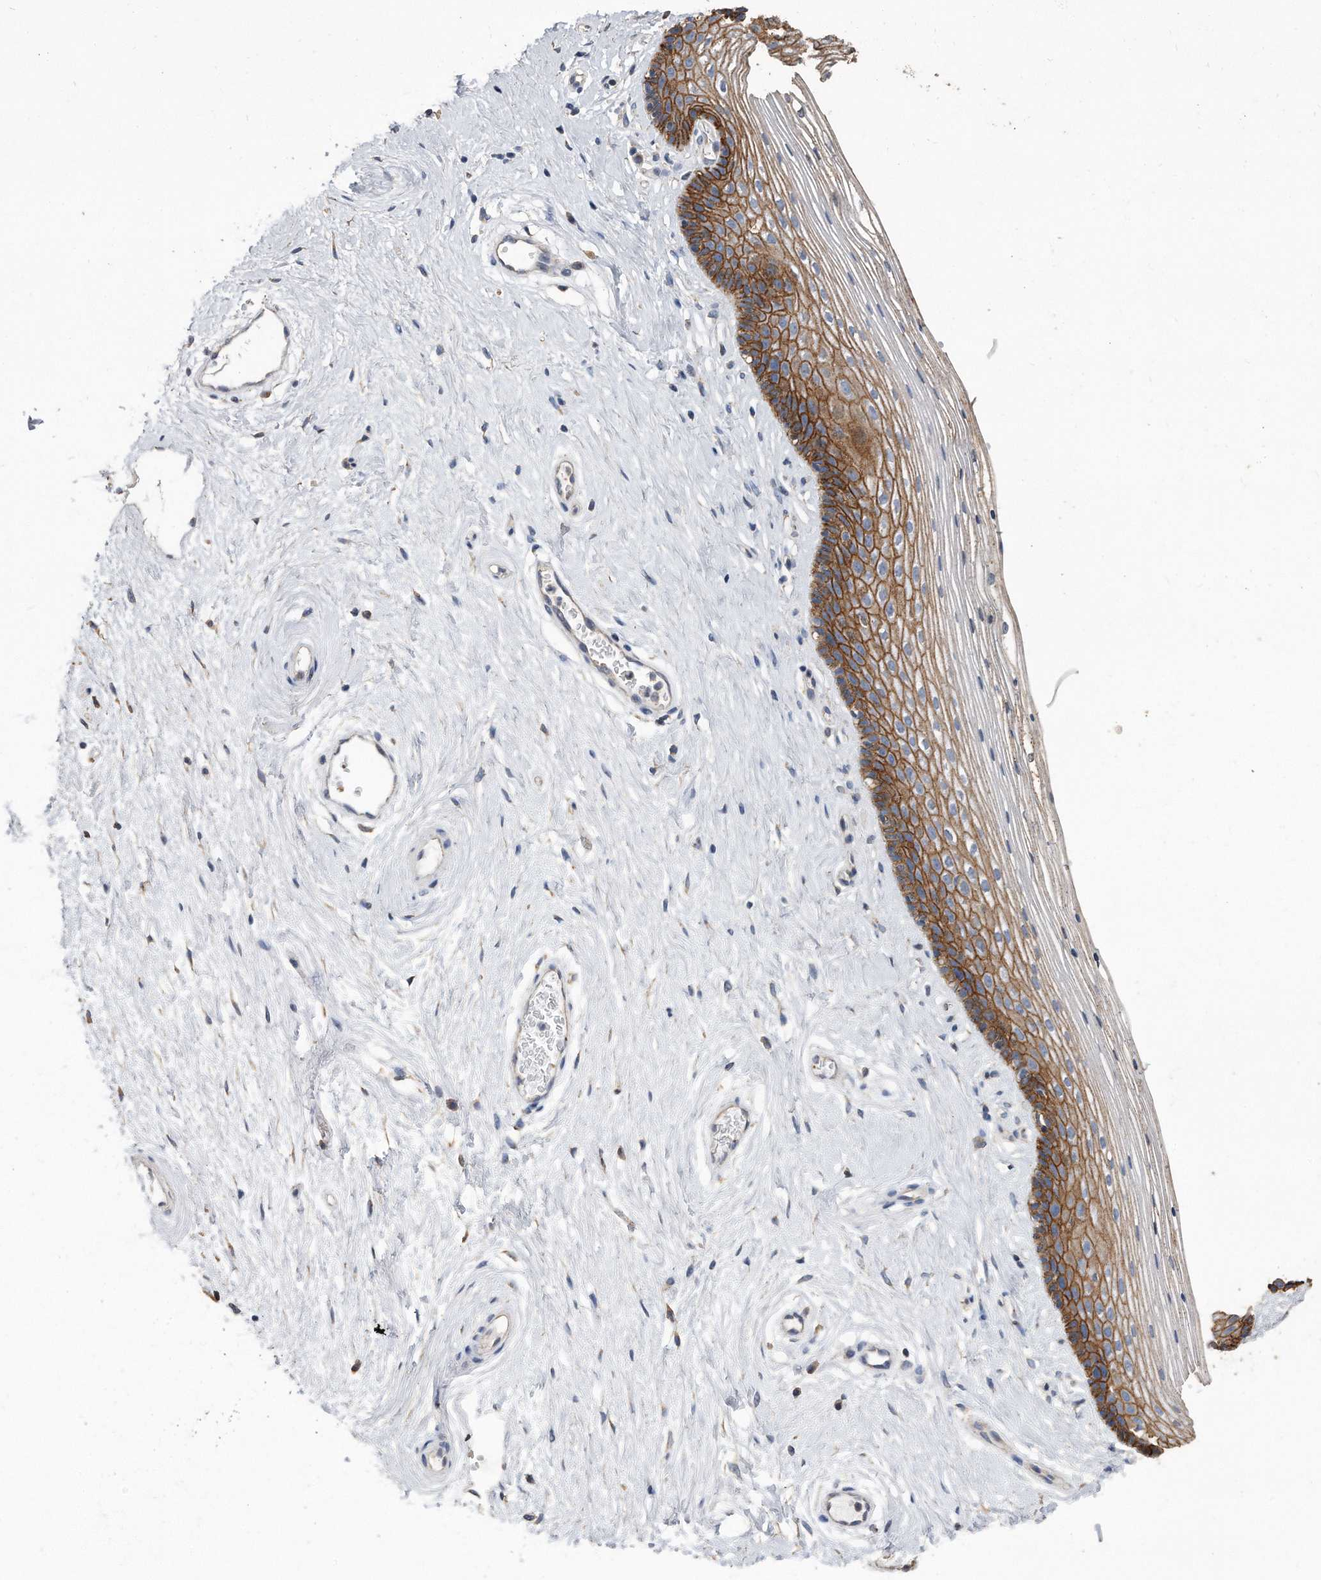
{"staining": {"intensity": "strong", "quantity": ">75%", "location": "cytoplasmic/membranous"}, "tissue": "vagina", "cell_type": "Squamous epithelial cells", "image_type": "normal", "snomed": [{"axis": "morphology", "description": "Normal tissue, NOS"}, {"axis": "topography", "description": "Vagina"}], "caption": "Protein staining of normal vagina demonstrates strong cytoplasmic/membranous staining in about >75% of squamous epithelial cells.", "gene": "CDCP1", "patient": {"sex": "female", "age": 46}}